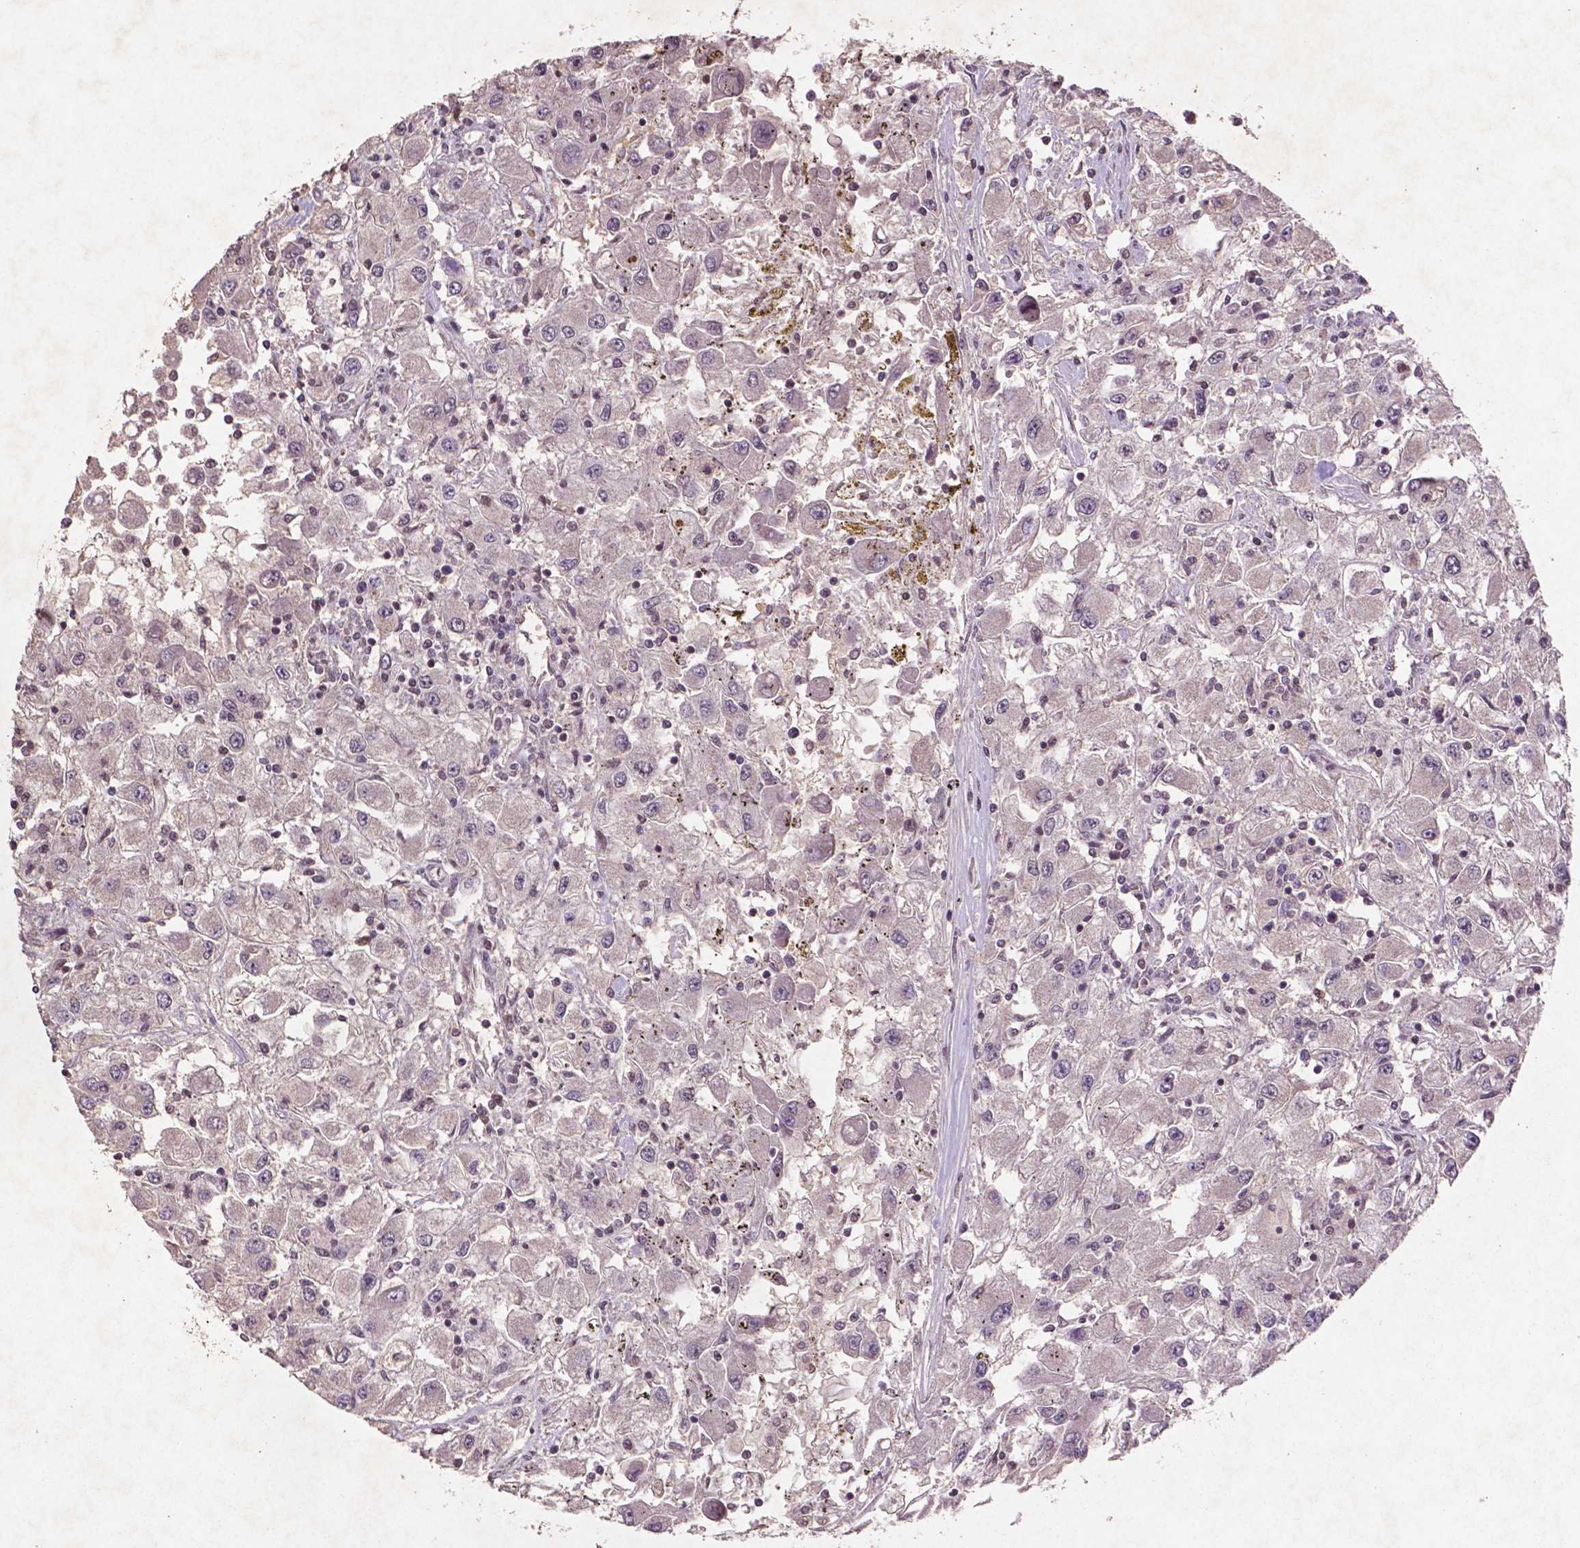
{"staining": {"intensity": "negative", "quantity": "none", "location": "none"}, "tissue": "renal cancer", "cell_type": "Tumor cells", "image_type": "cancer", "snomed": [{"axis": "morphology", "description": "Adenocarcinoma, NOS"}, {"axis": "topography", "description": "Kidney"}], "caption": "Immunohistochemistry (IHC) photomicrograph of human renal adenocarcinoma stained for a protein (brown), which exhibits no positivity in tumor cells.", "gene": "GLRX", "patient": {"sex": "female", "age": 67}}